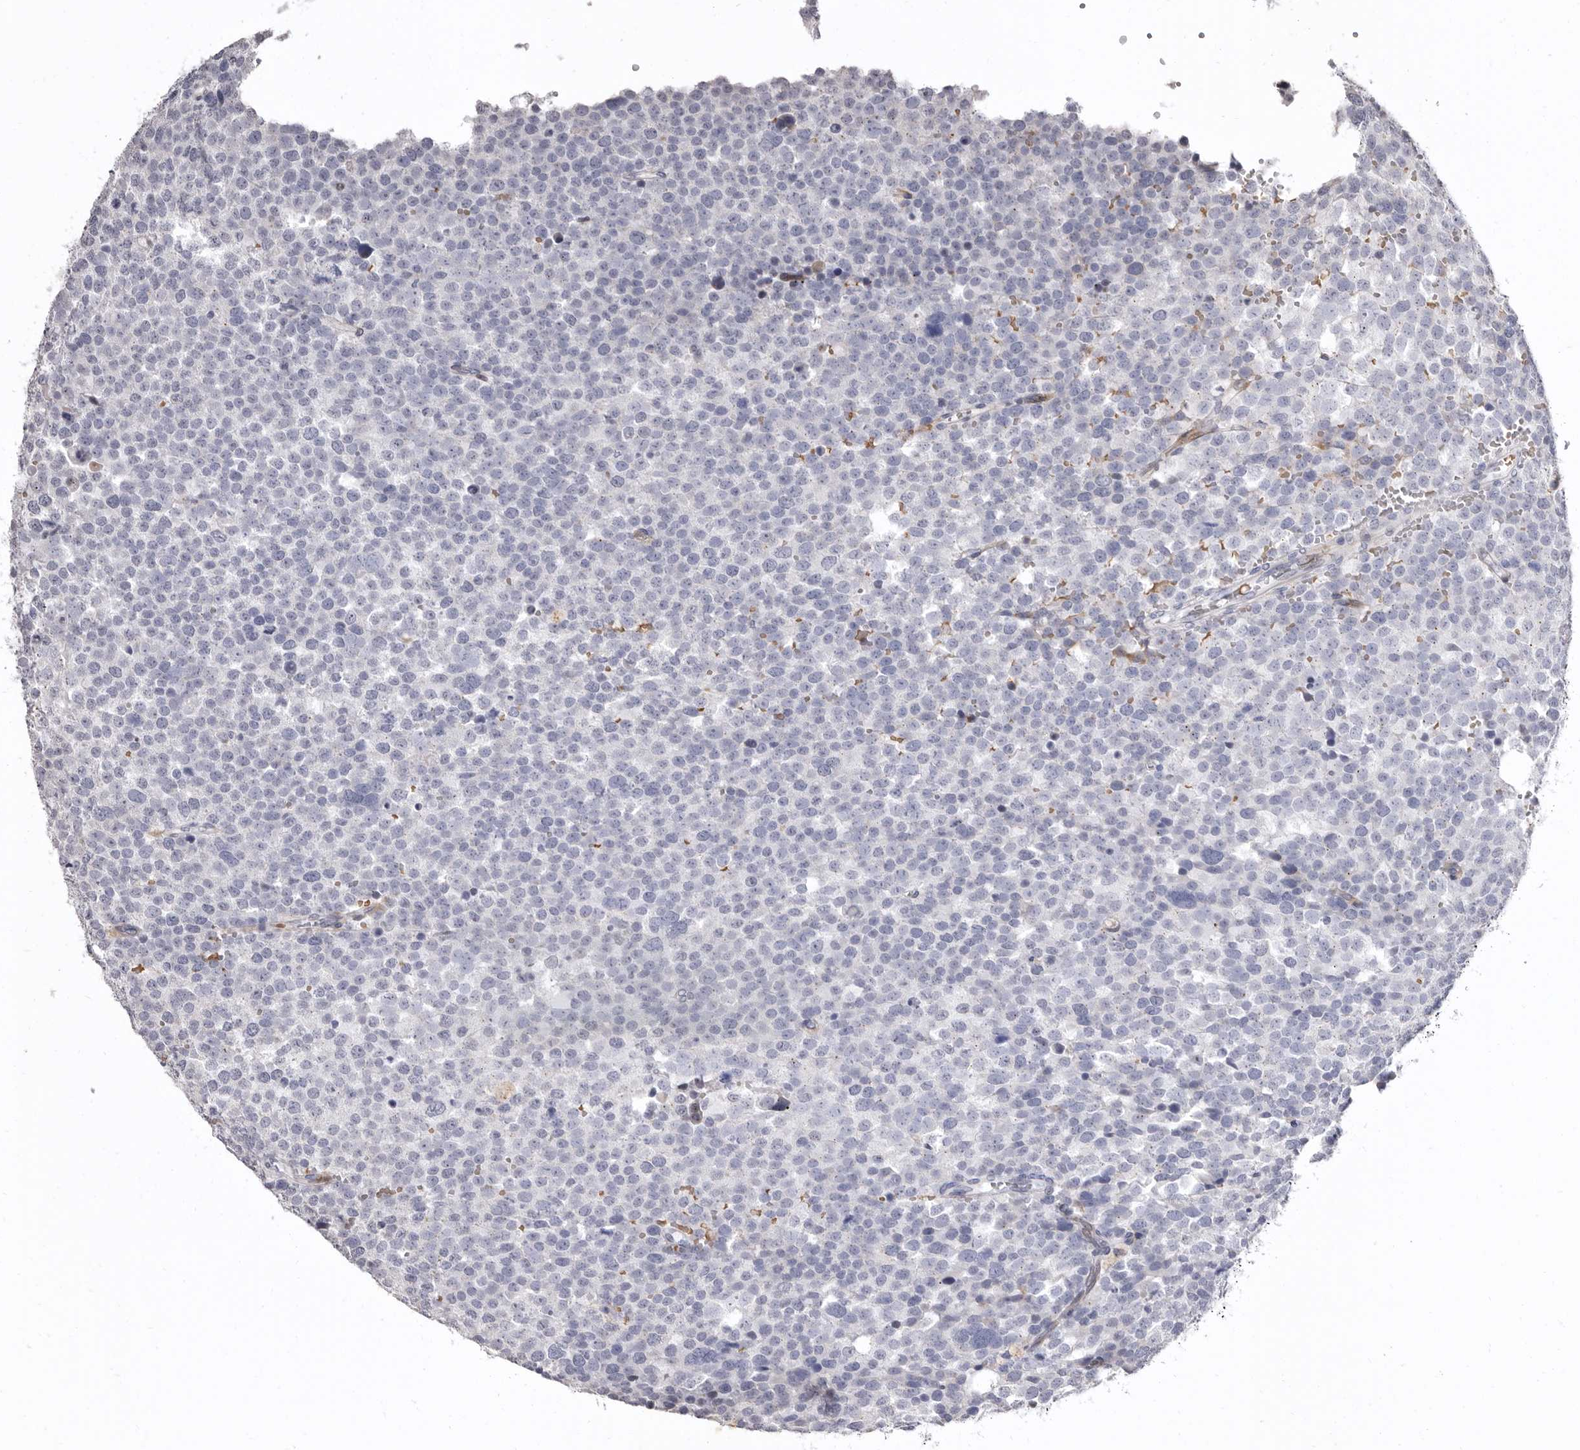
{"staining": {"intensity": "negative", "quantity": "none", "location": "none"}, "tissue": "testis cancer", "cell_type": "Tumor cells", "image_type": "cancer", "snomed": [{"axis": "morphology", "description": "Seminoma, NOS"}, {"axis": "topography", "description": "Testis"}], "caption": "Image shows no significant protein staining in tumor cells of seminoma (testis).", "gene": "AIDA", "patient": {"sex": "male", "age": 71}}